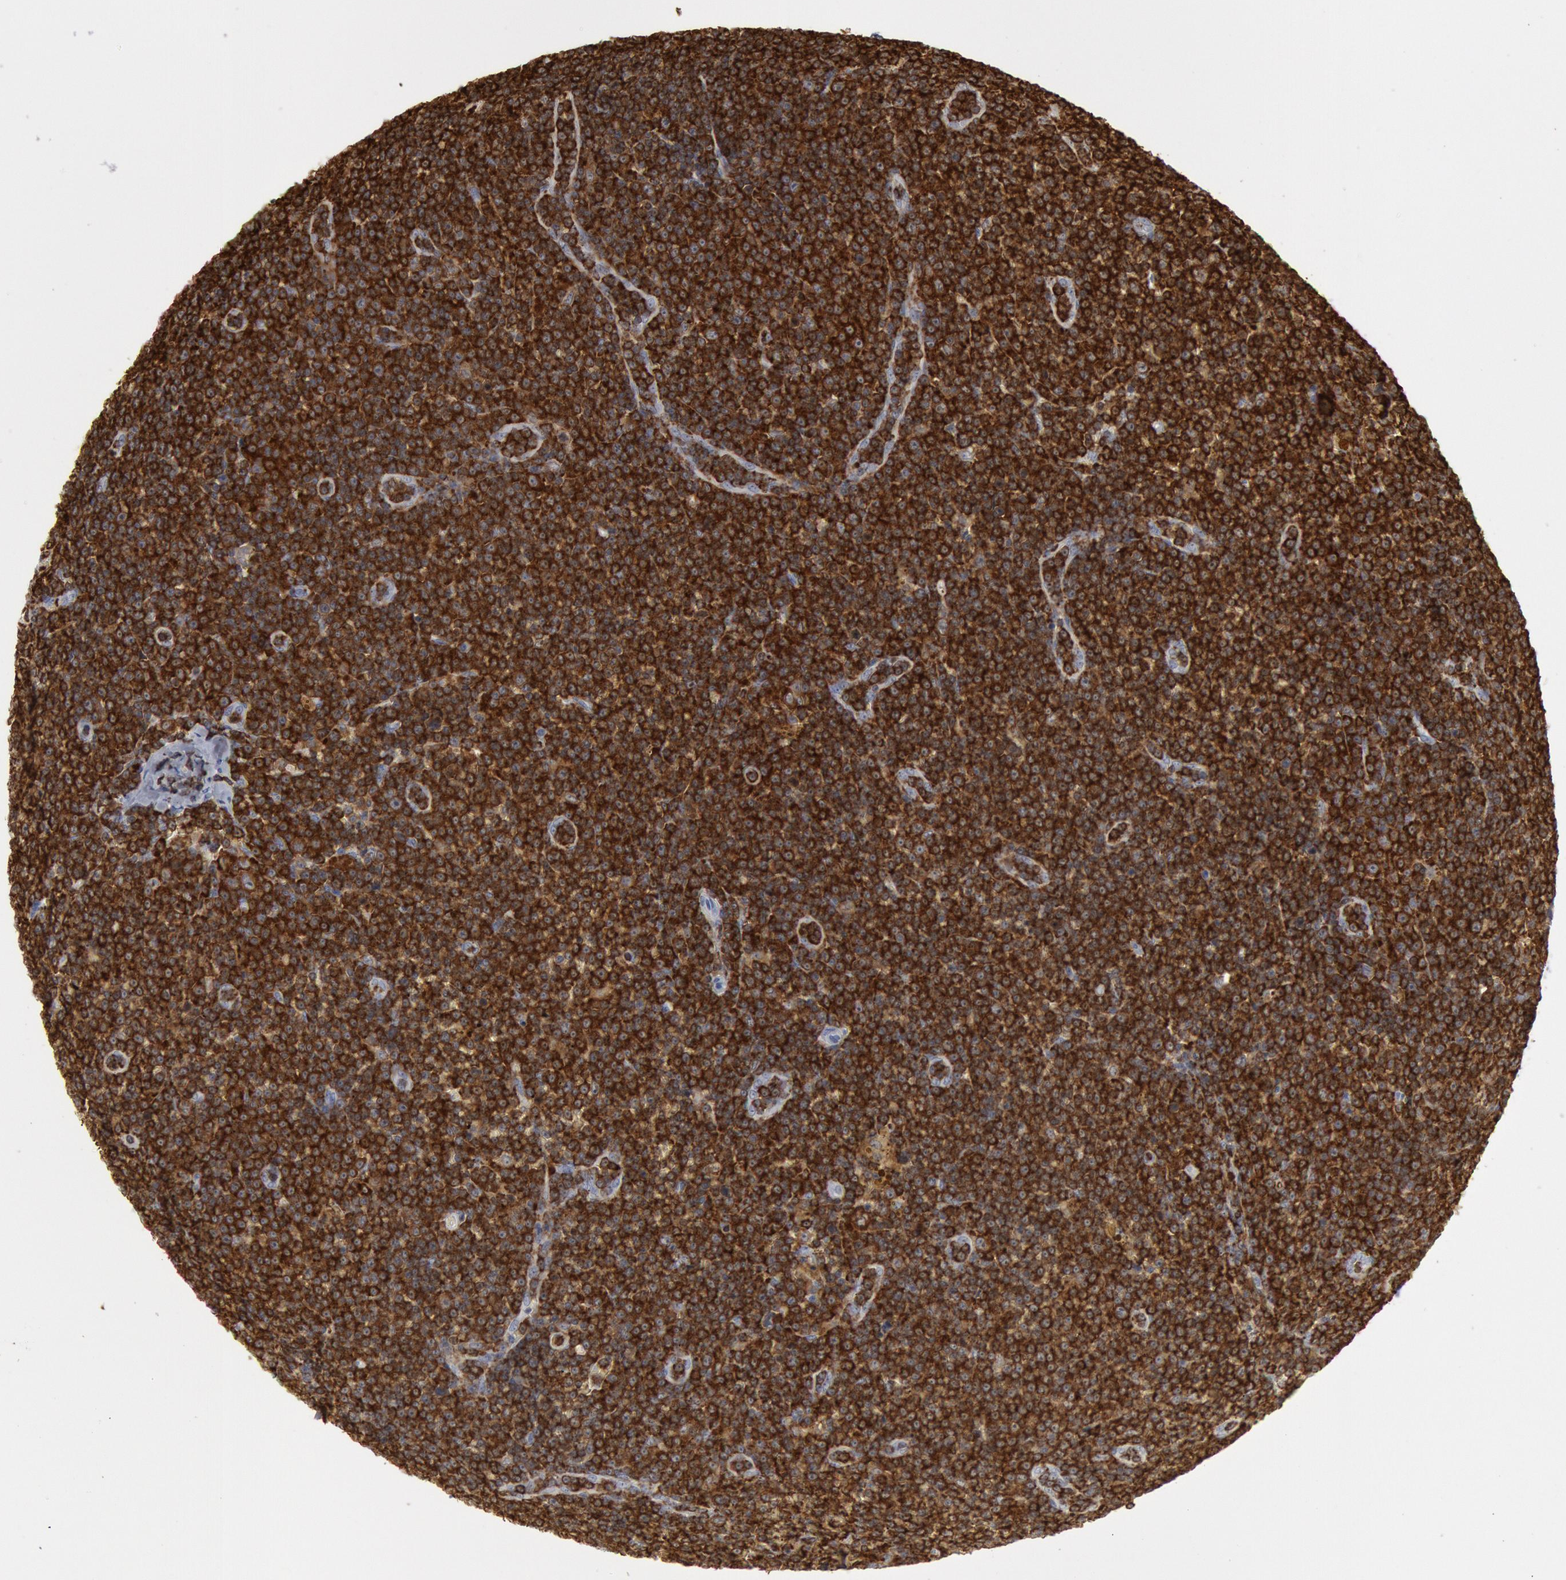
{"staining": {"intensity": "strong", "quantity": ">75%", "location": "cytoplasmic/membranous,nuclear"}, "tissue": "lymphoma", "cell_type": "Tumor cells", "image_type": "cancer", "snomed": [{"axis": "morphology", "description": "Malignant lymphoma, non-Hodgkin's type, Low grade"}, {"axis": "topography", "description": "Lymph node"}], "caption": "Tumor cells show high levels of strong cytoplasmic/membranous and nuclear expression in approximately >75% of cells in low-grade malignant lymphoma, non-Hodgkin's type. The staining was performed using DAB, with brown indicating positive protein expression. Nuclei are stained blue with hematoxylin.", "gene": "PTPN6", "patient": {"sex": "male", "age": 50}}